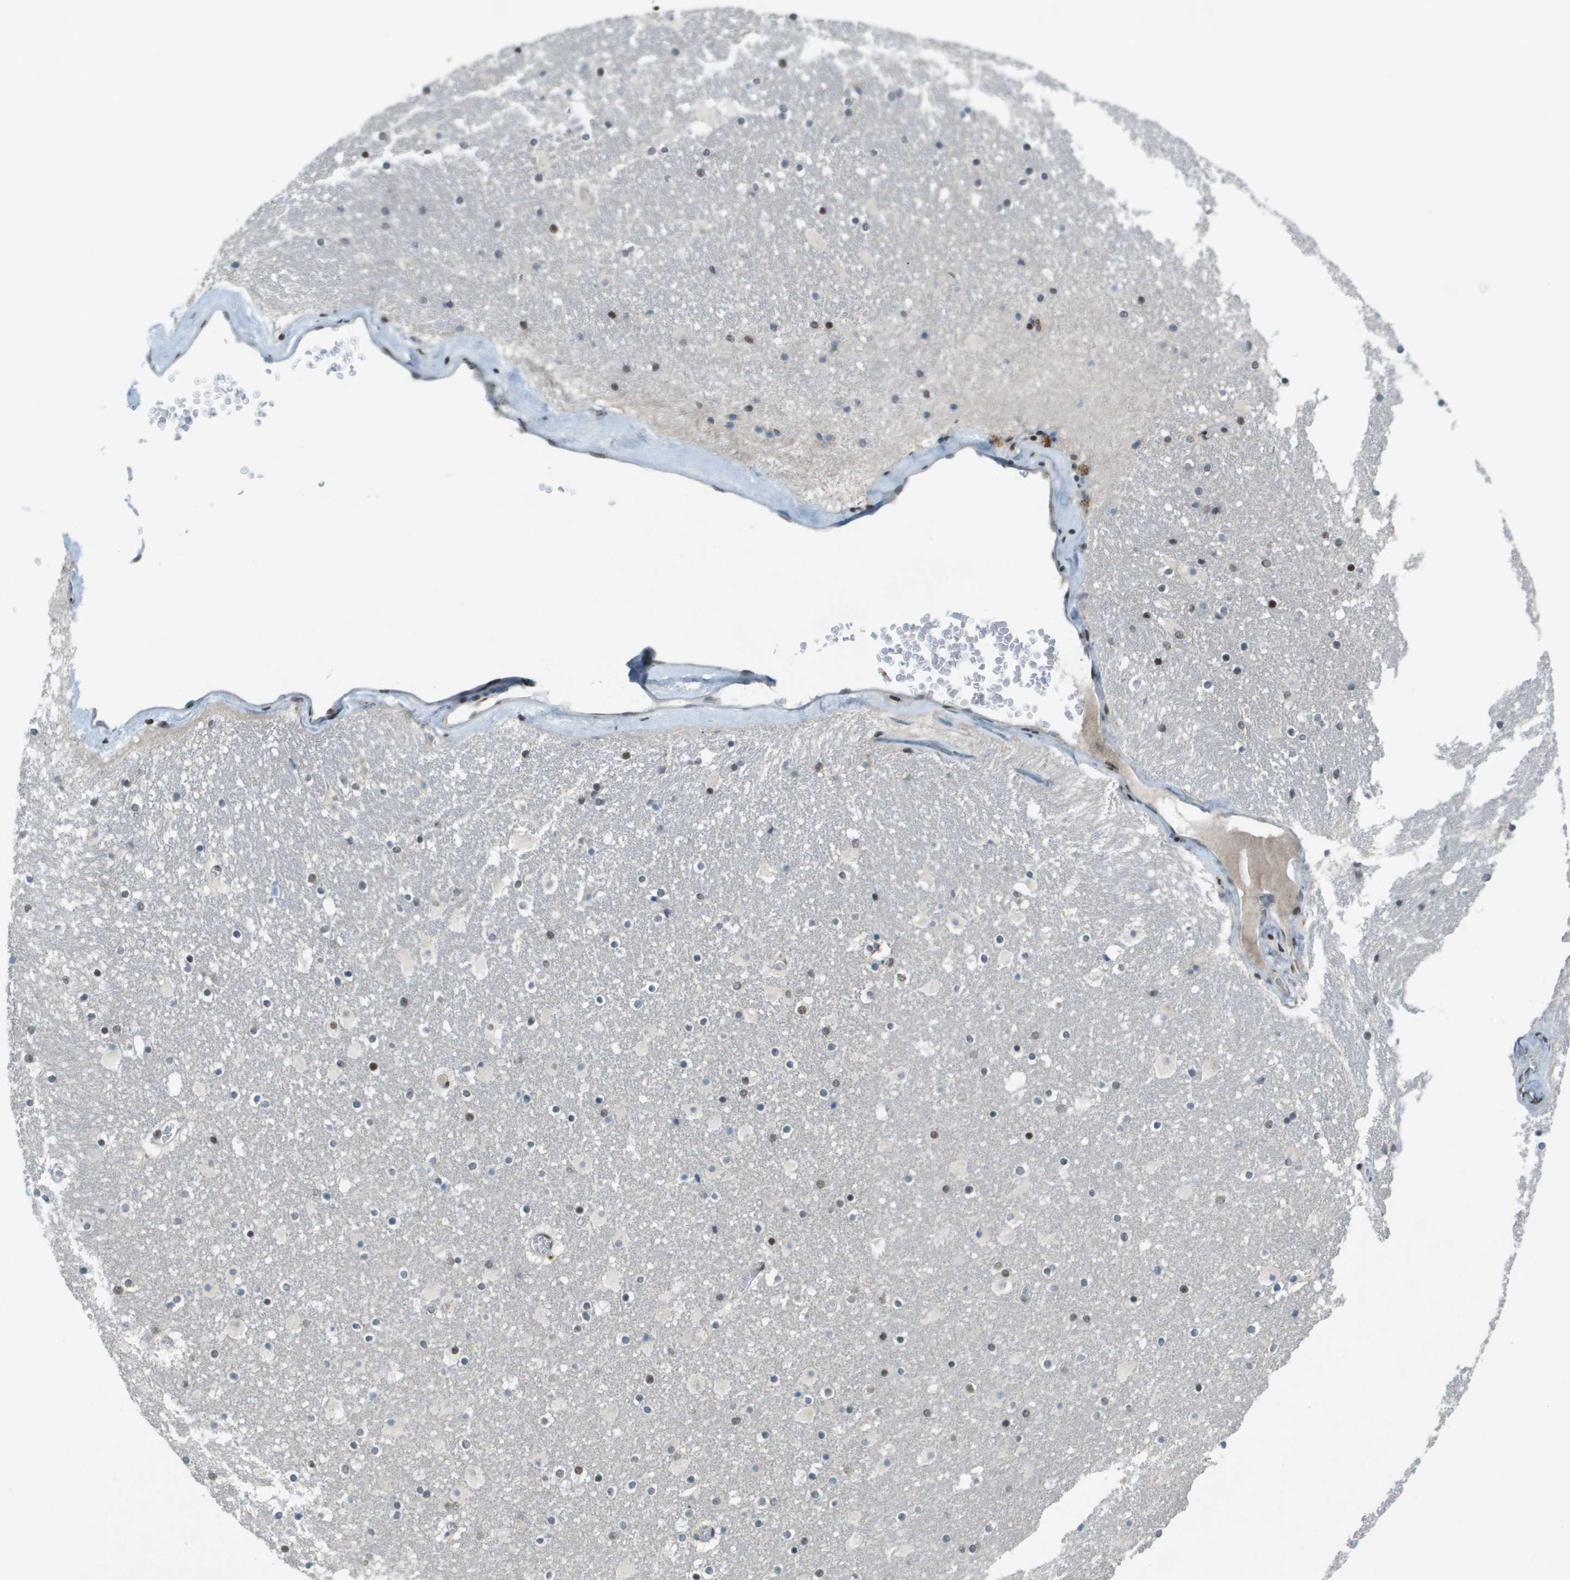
{"staining": {"intensity": "moderate", "quantity": "25%-75%", "location": "nuclear"}, "tissue": "caudate", "cell_type": "Glial cells", "image_type": "normal", "snomed": [{"axis": "morphology", "description": "Normal tissue, NOS"}, {"axis": "topography", "description": "Lateral ventricle wall"}], "caption": "Protein analysis of normal caudate demonstrates moderate nuclear staining in about 25%-75% of glial cells.", "gene": "IRF7", "patient": {"sex": "male", "age": 45}}